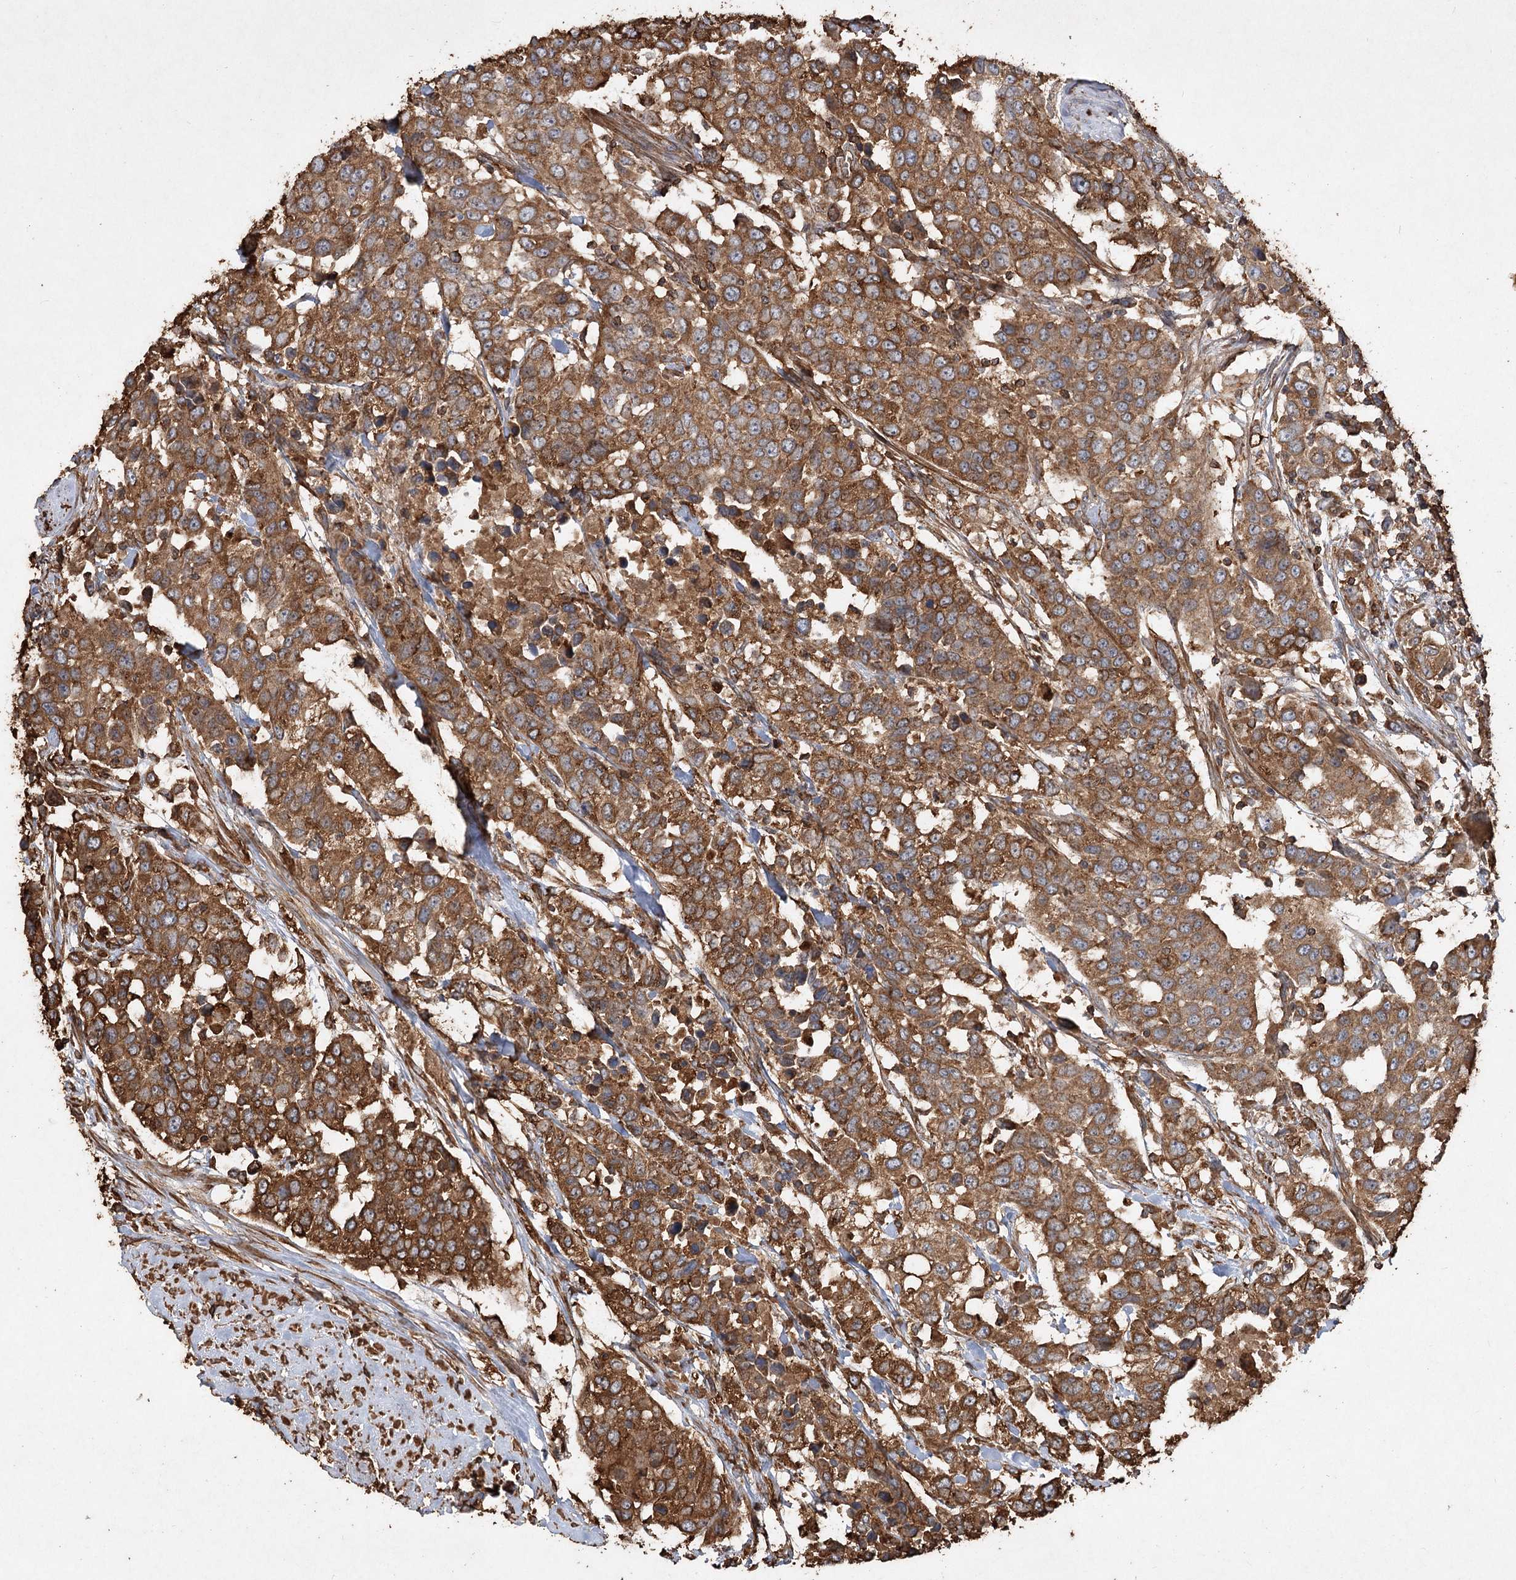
{"staining": {"intensity": "moderate", "quantity": ">75%", "location": "cytoplasmic/membranous"}, "tissue": "urothelial cancer", "cell_type": "Tumor cells", "image_type": "cancer", "snomed": [{"axis": "morphology", "description": "Urothelial carcinoma, High grade"}, {"axis": "topography", "description": "Urinary bladder"}], "caption": "High-magnification brightfield microscopy of urothelial cancer stained with DAB (brown) and counterstained with hematoxylin (blue). tumor cells exhibit moderate cytoplasmic/membranous staining is identified in approximately>75% of cells.", "gene": "PIK3C2A", "patient": {"sex": "female", "age": 80}}